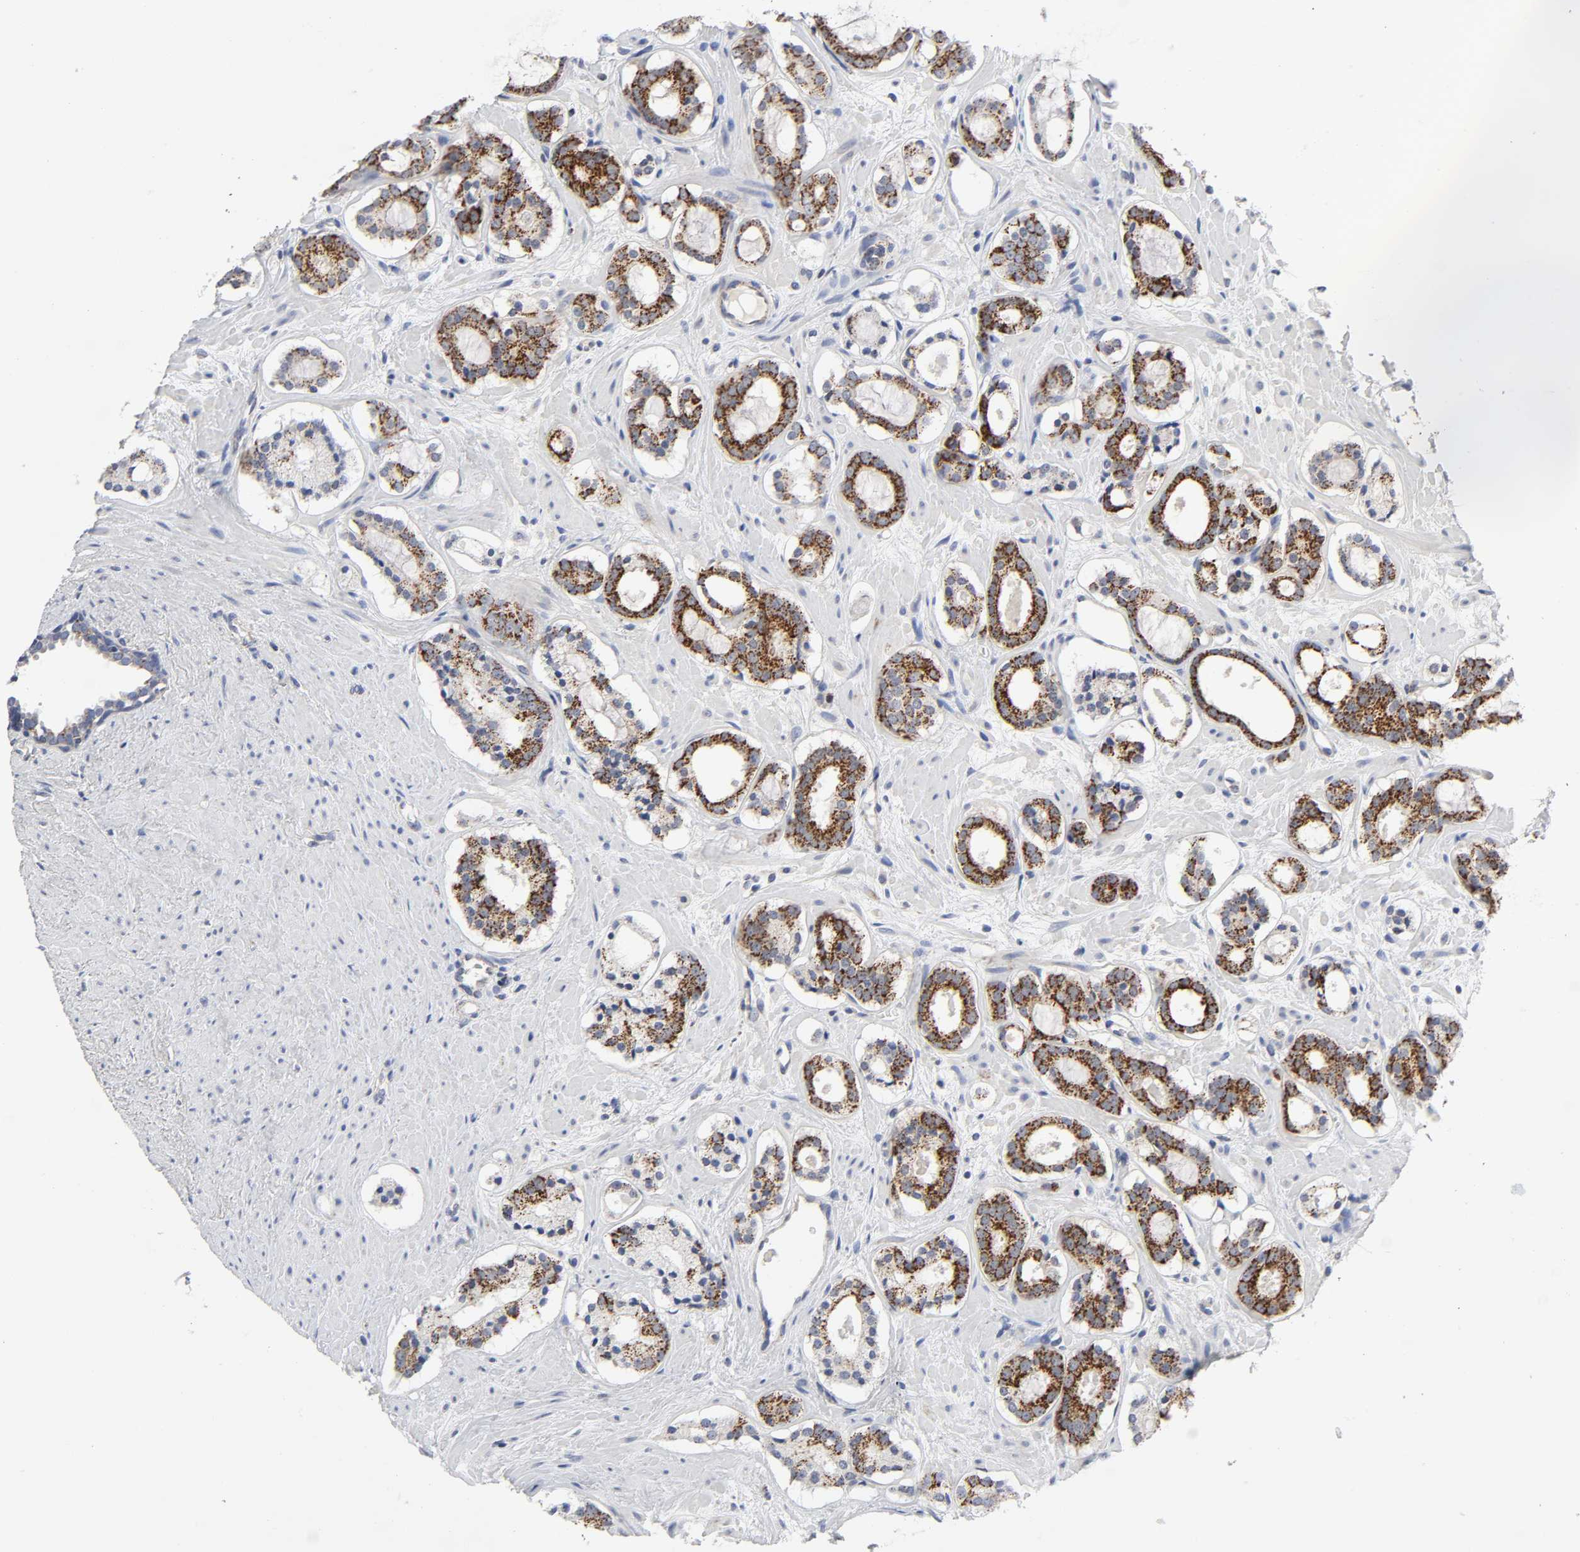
{"staining": {"intensity": "moderate", "quantity": ">75%", "location": "cytoplasmic/membranous"}, "tissue": "prostate cancer", "cell_type": "Tumor cells", "image_type": "cancer", "snomed": [{"axis": "morphology", "description": "Adenocarcinoma, Low grade"}, {"axis": "topography", "description": "Prostate"}], "caption": "Low-grade adenocarcinoma (prostate) stained with DAB immunohistochemistry (IHC) reveals medium levels of moderate cytoplasmic/membranous positivity in about >75% of tumor cells.", "gene": "AOPEP", "patient": {"sex": "male", "age": 57}}